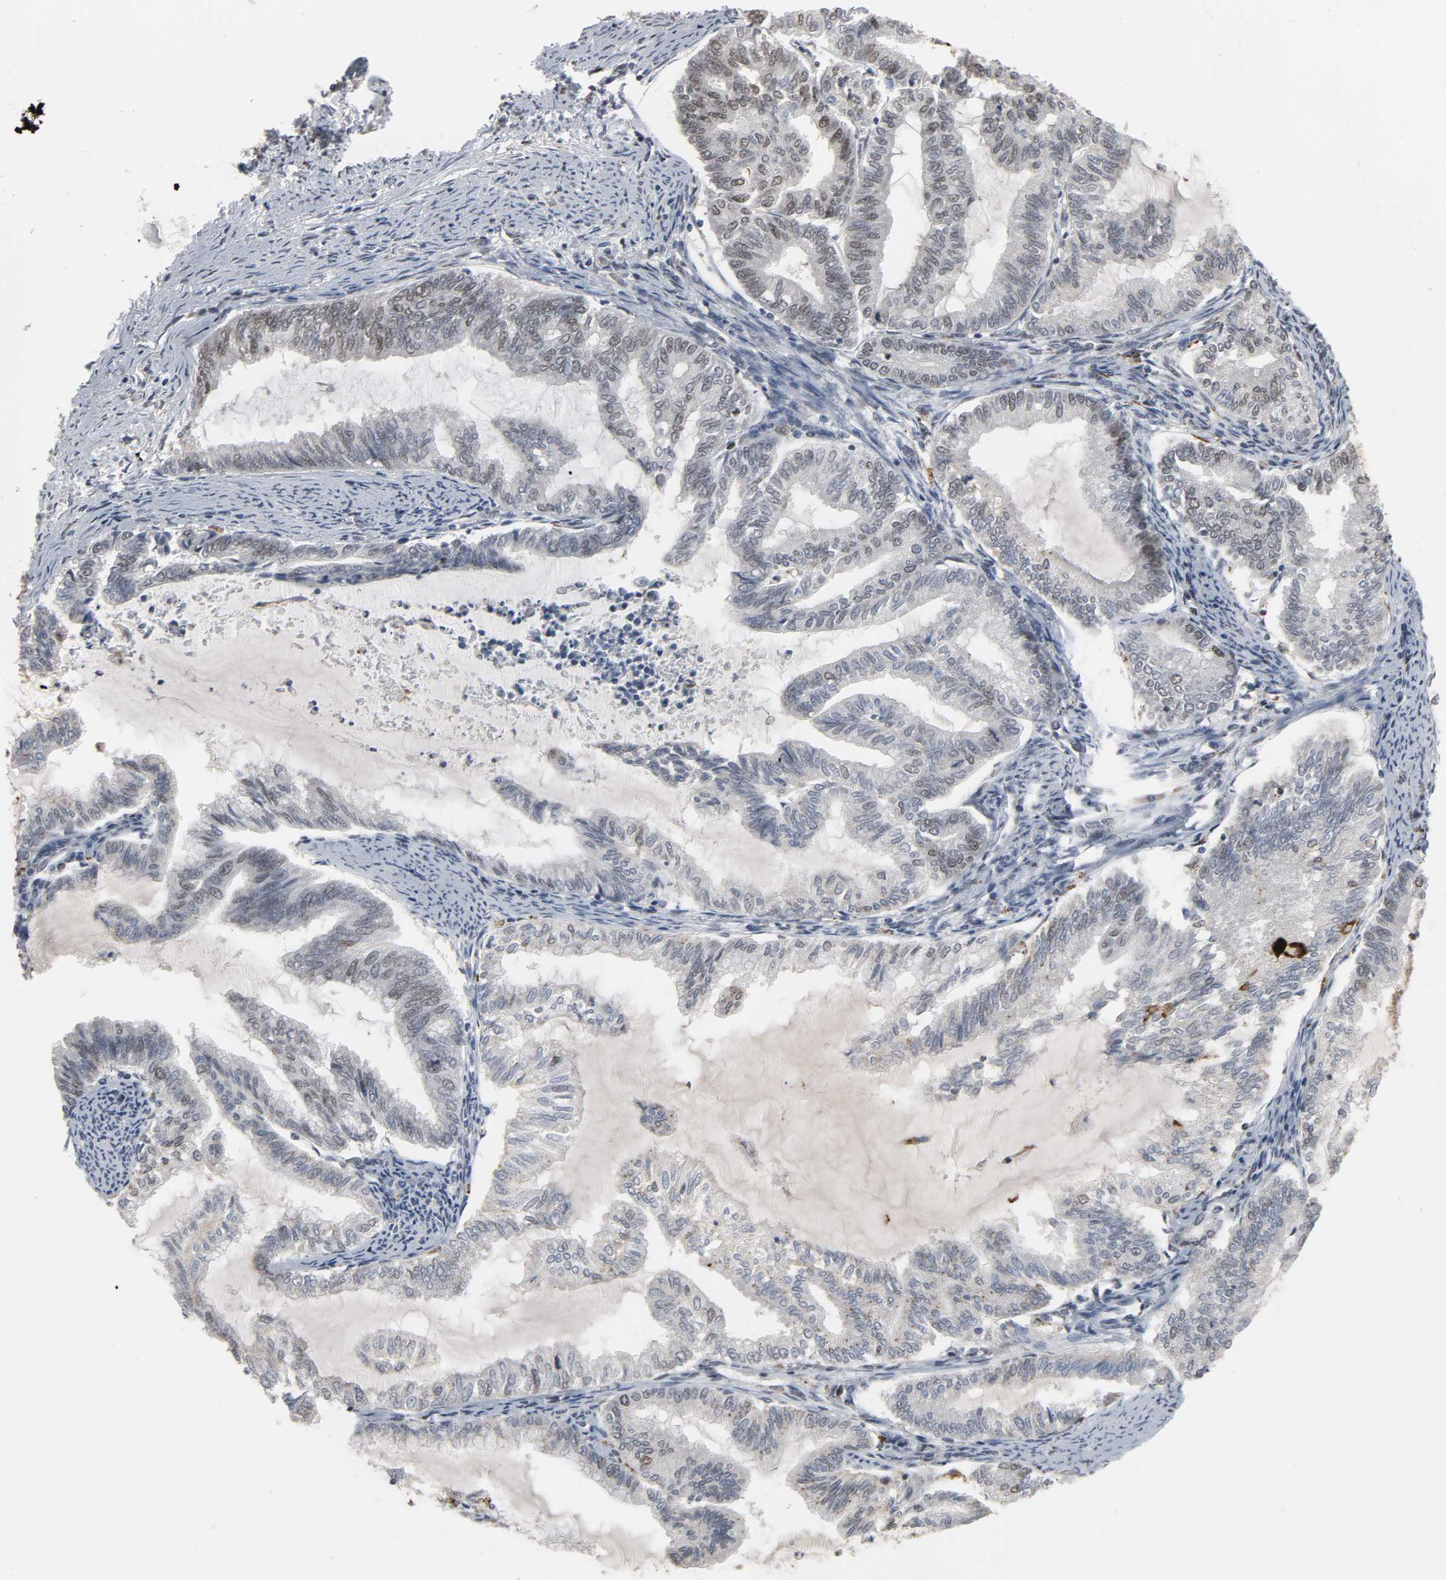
{"staining": {"intensity": "weak", "quantity": "<25%", "location": "nuclear"}, "tissue": "endometrial cancer", "cell_type": "Tumor cells", "image_type": "cancer", "snomed": [{"axis": "morphology", "description": "Adenocarcinoma, NOS"}, {"axis": "topography", "description": "Endometrium"}], "caption": "A histopathology image of endometrial adenocarcinoma stained for a protein shows no brown staining in tumor cells.", "gene": "DAZAP1", "patient": {"sex": "female", "age": 79}}